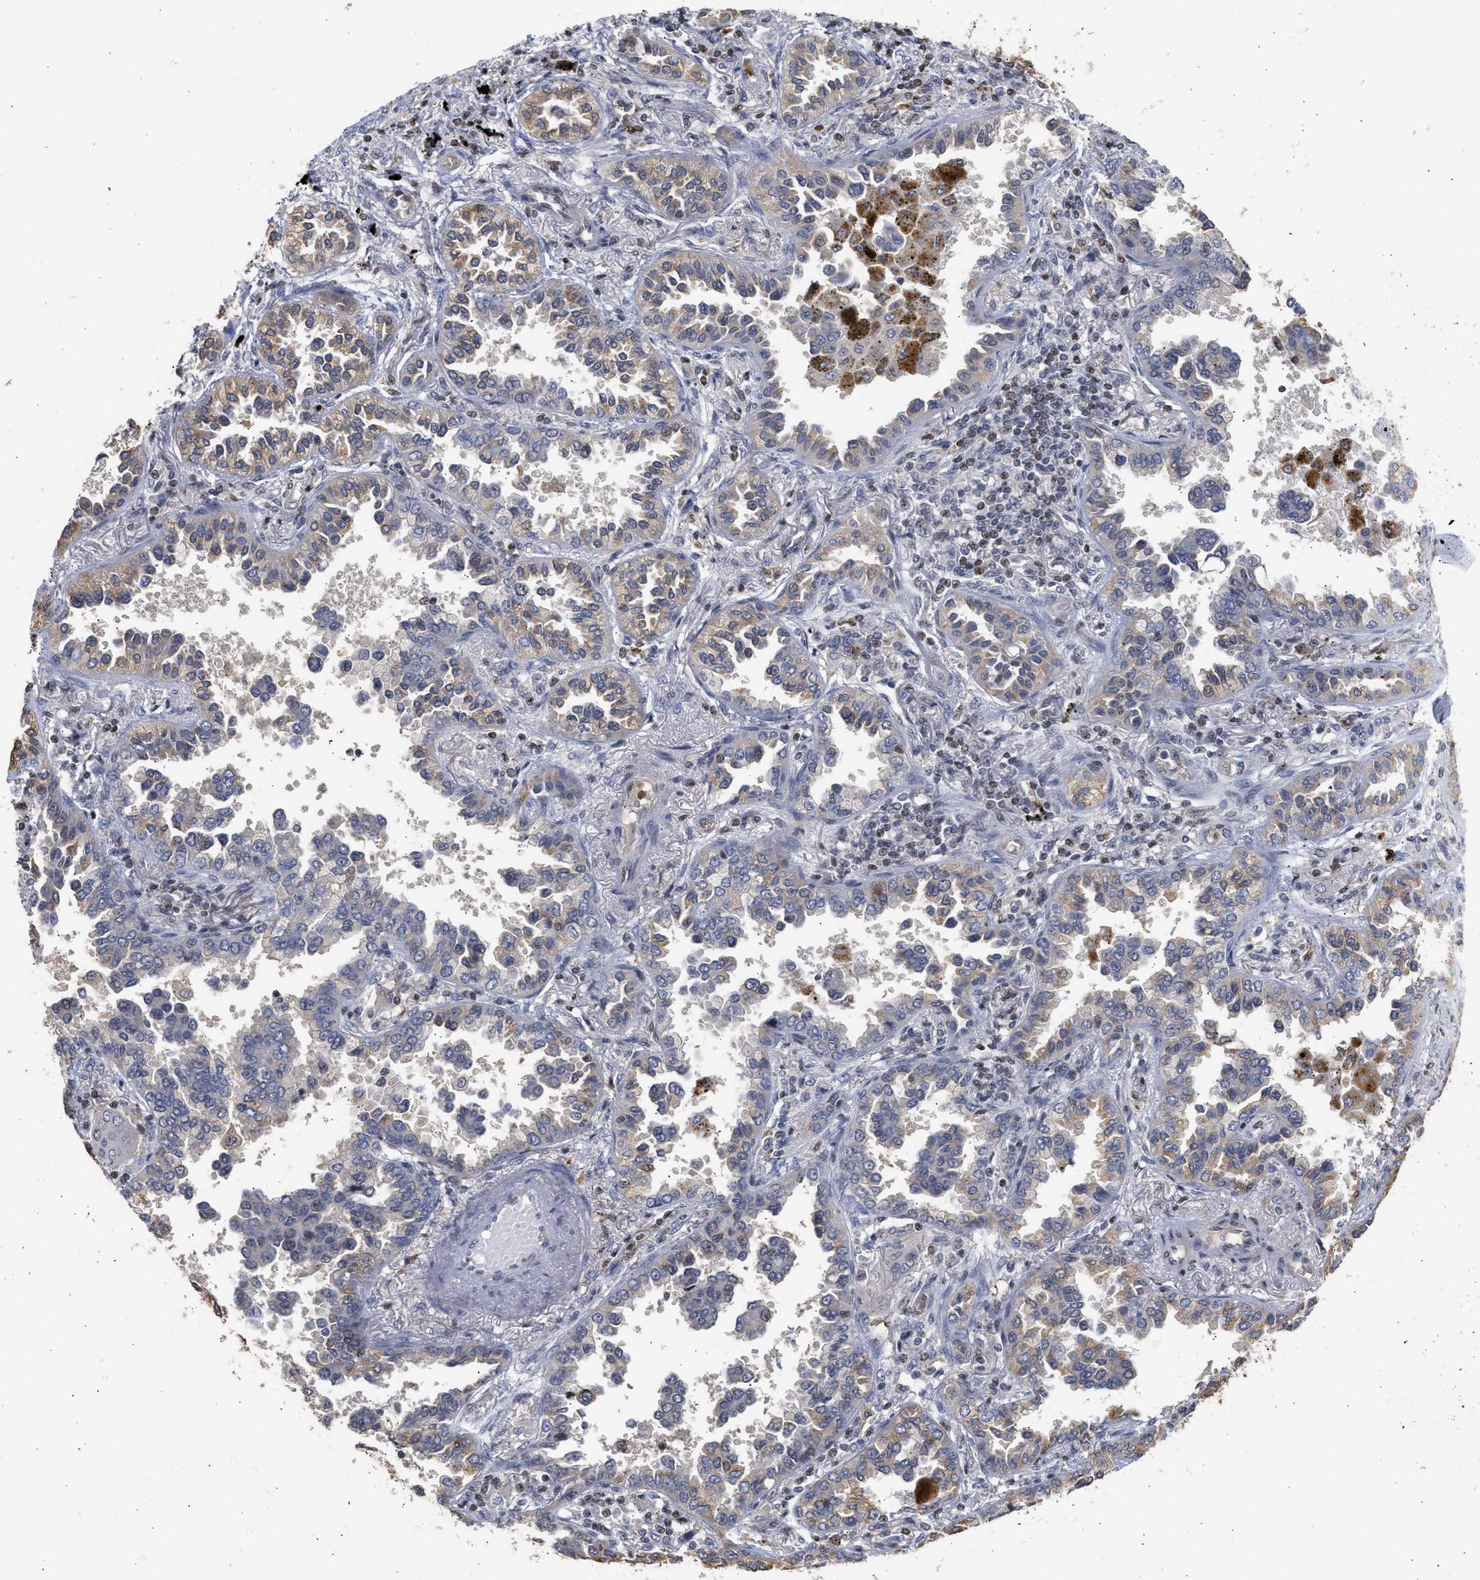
{"staining": {"intensity": "weak", "quantity": "25%-75%", "location": "cytoplasmic/membranous"}, "tissue": "lung cancer", "cell_type": "Tumor cells", "image_type": "cancer", "snomed": [{"axis": "morphology", "description": "Normal tissue, NOS"}, {"axis": "morphology", "description": "Adenocarcinoma, NOS"}, {"axis": "topography", "description": "Lung"}], "caption": "Lung cancer (adenocarcinoma) stained with DAB immunohistochemistry (IHC) reveals low levels of weak cytoplasmic/membranous staining in approximately 25%-75% of tumor cells.", "gene": "ENSG00000142539", "patient": {"sex": "male", "age": 59}}